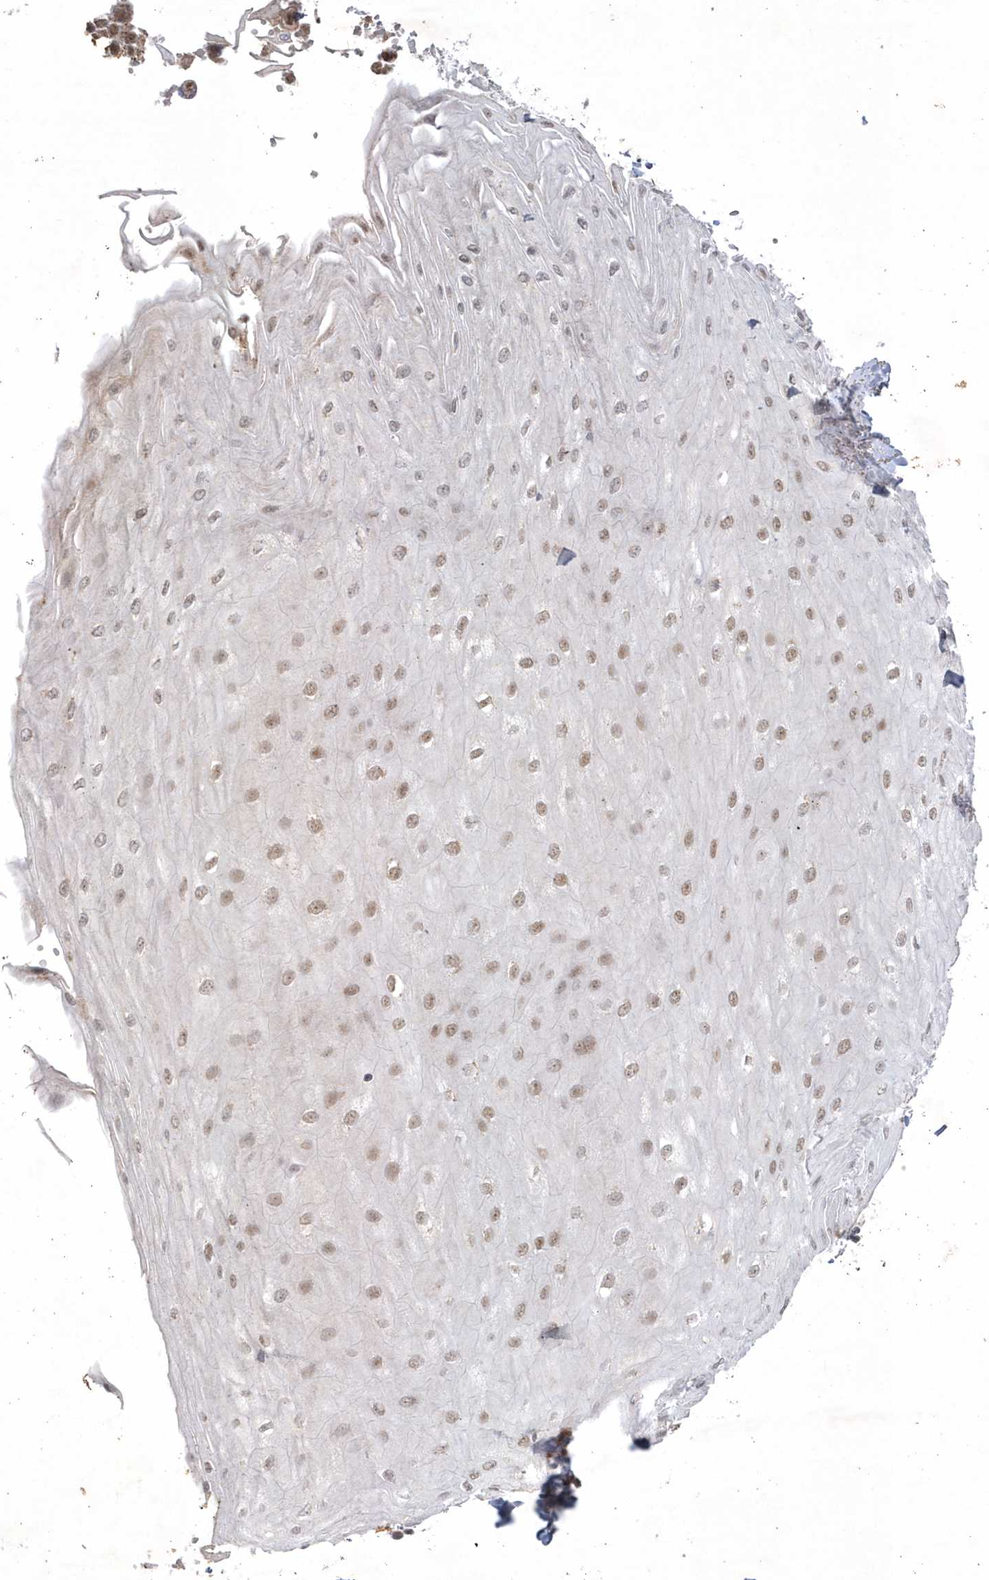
{"staining": {"intensity": "moderate", "quantity": ">75%", "location": "nuclear"}, "tissue": "esophagus", "cell_type": "Squamous epithelial cells", "image_type": "normal", "snomed": [{"axis": "morphology", "description": "Normal tissue, NOS"}, {"axis": "topography", "description": "Esophagus"}], "caption": "High-magnification brightfield microscopy of benign esophagus stained with DAB (3,3'-diaminobenzidine) (brown) and counterstained with hematoxylin (blue). squamous epithelial cells exhibit moderate nuclear staining is present in approximately>75% of cells.", "gene": "CPSF3", "patient": {"sex": "male", "age": 60}}